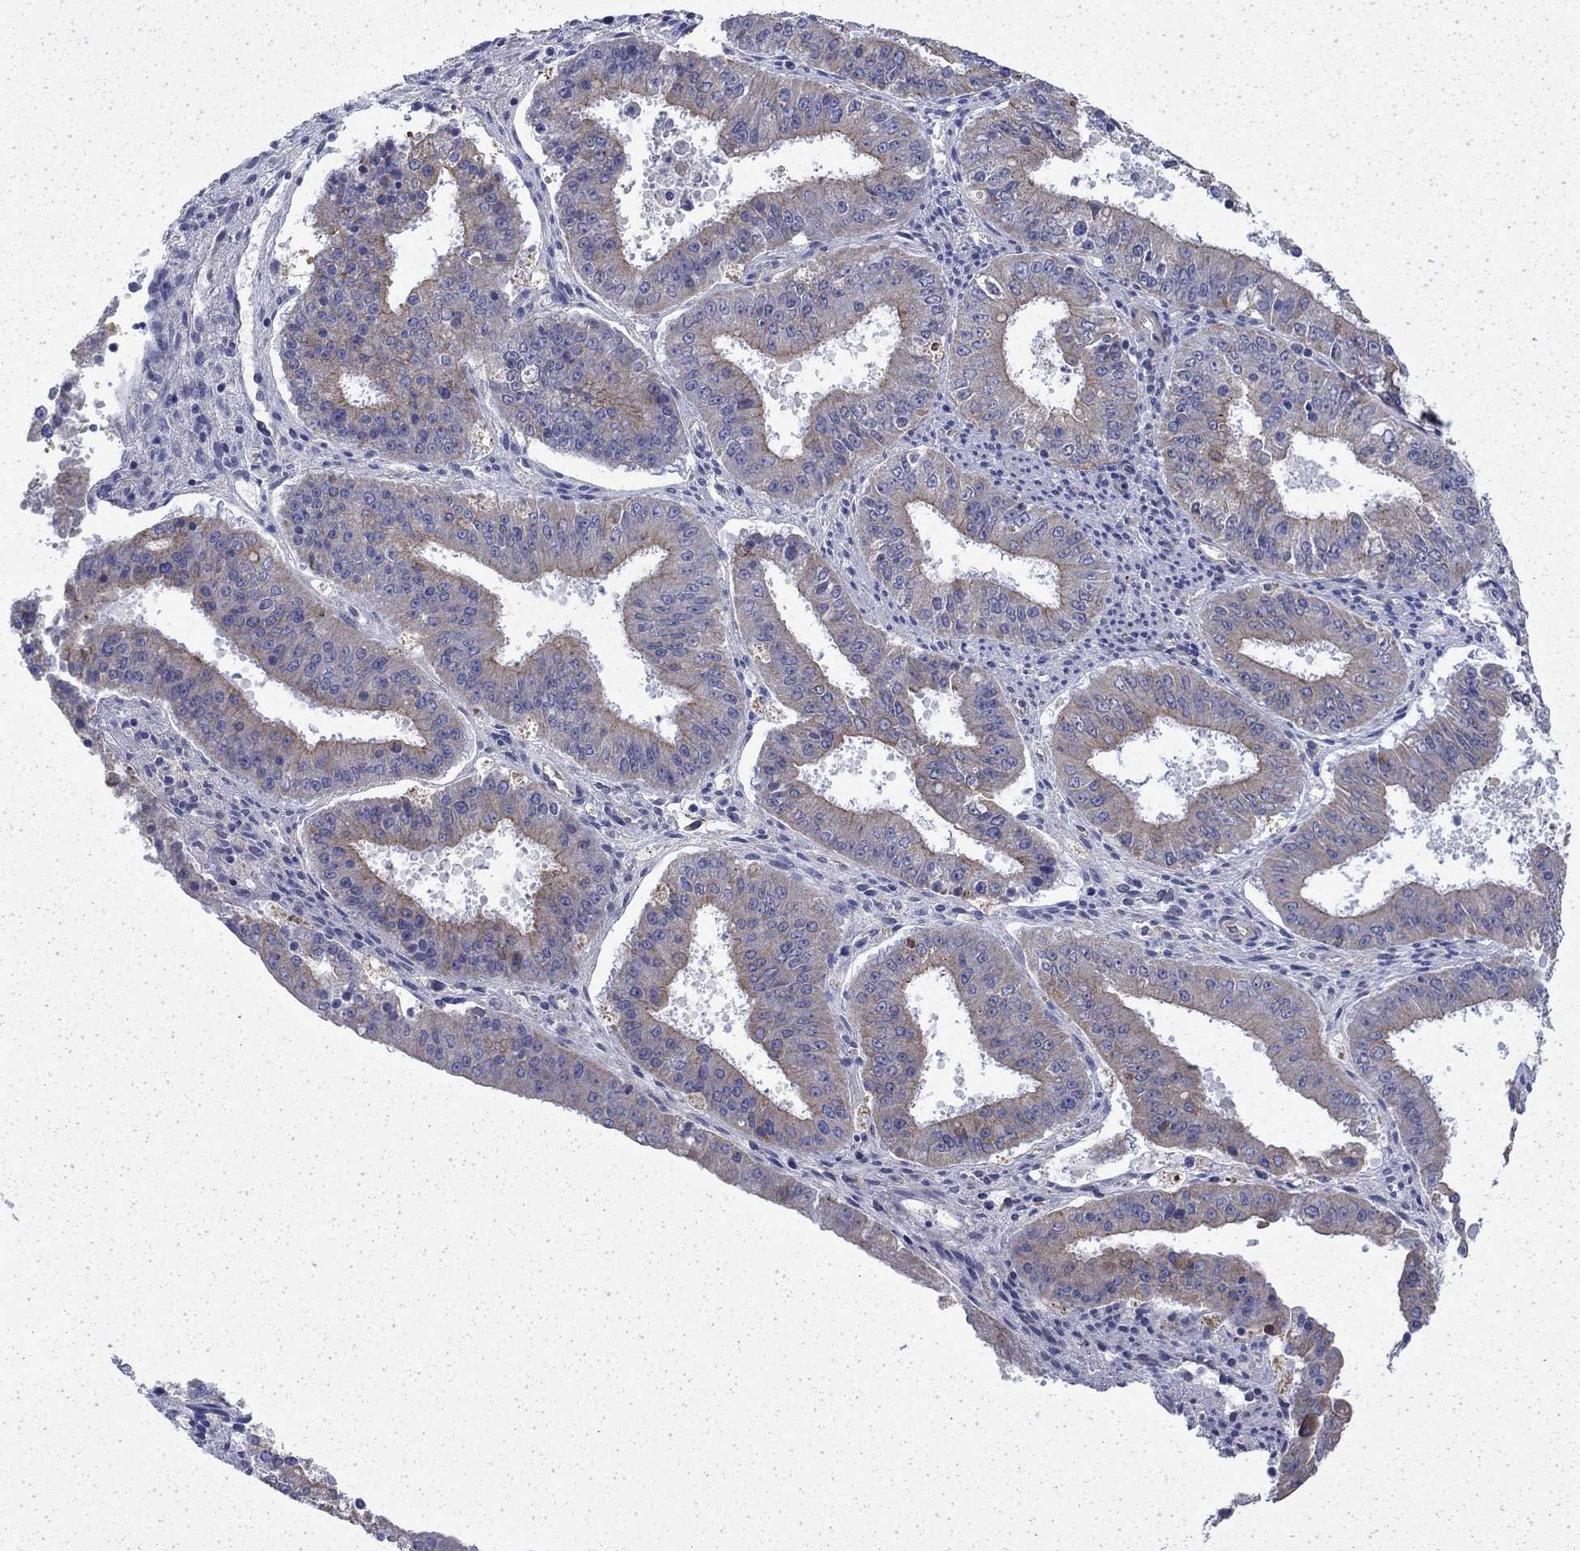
{"staining": {"intensity": "moderate", "quantity": "<25%", "location": "cytoplasmic/membranous"}, "tissue": "ovarian cancer", "cell_type": "Tumor cells", "image_type": "cancer", "snomed": [{"axis": "morphology", "description": "Carcinoma, endometroid"}, {"axis": "topography", "description": "Ovary"}], "caption": "A low amount of moderate cytoplasmic/membranous positivity is present in about <25% of tumor cells in ovarian cancer tissue. (brown staining indicates protein expression, while blue staining denotes nuclei).", "gene": "DTNA", "patient": {"sex": "female", "age": 42}}